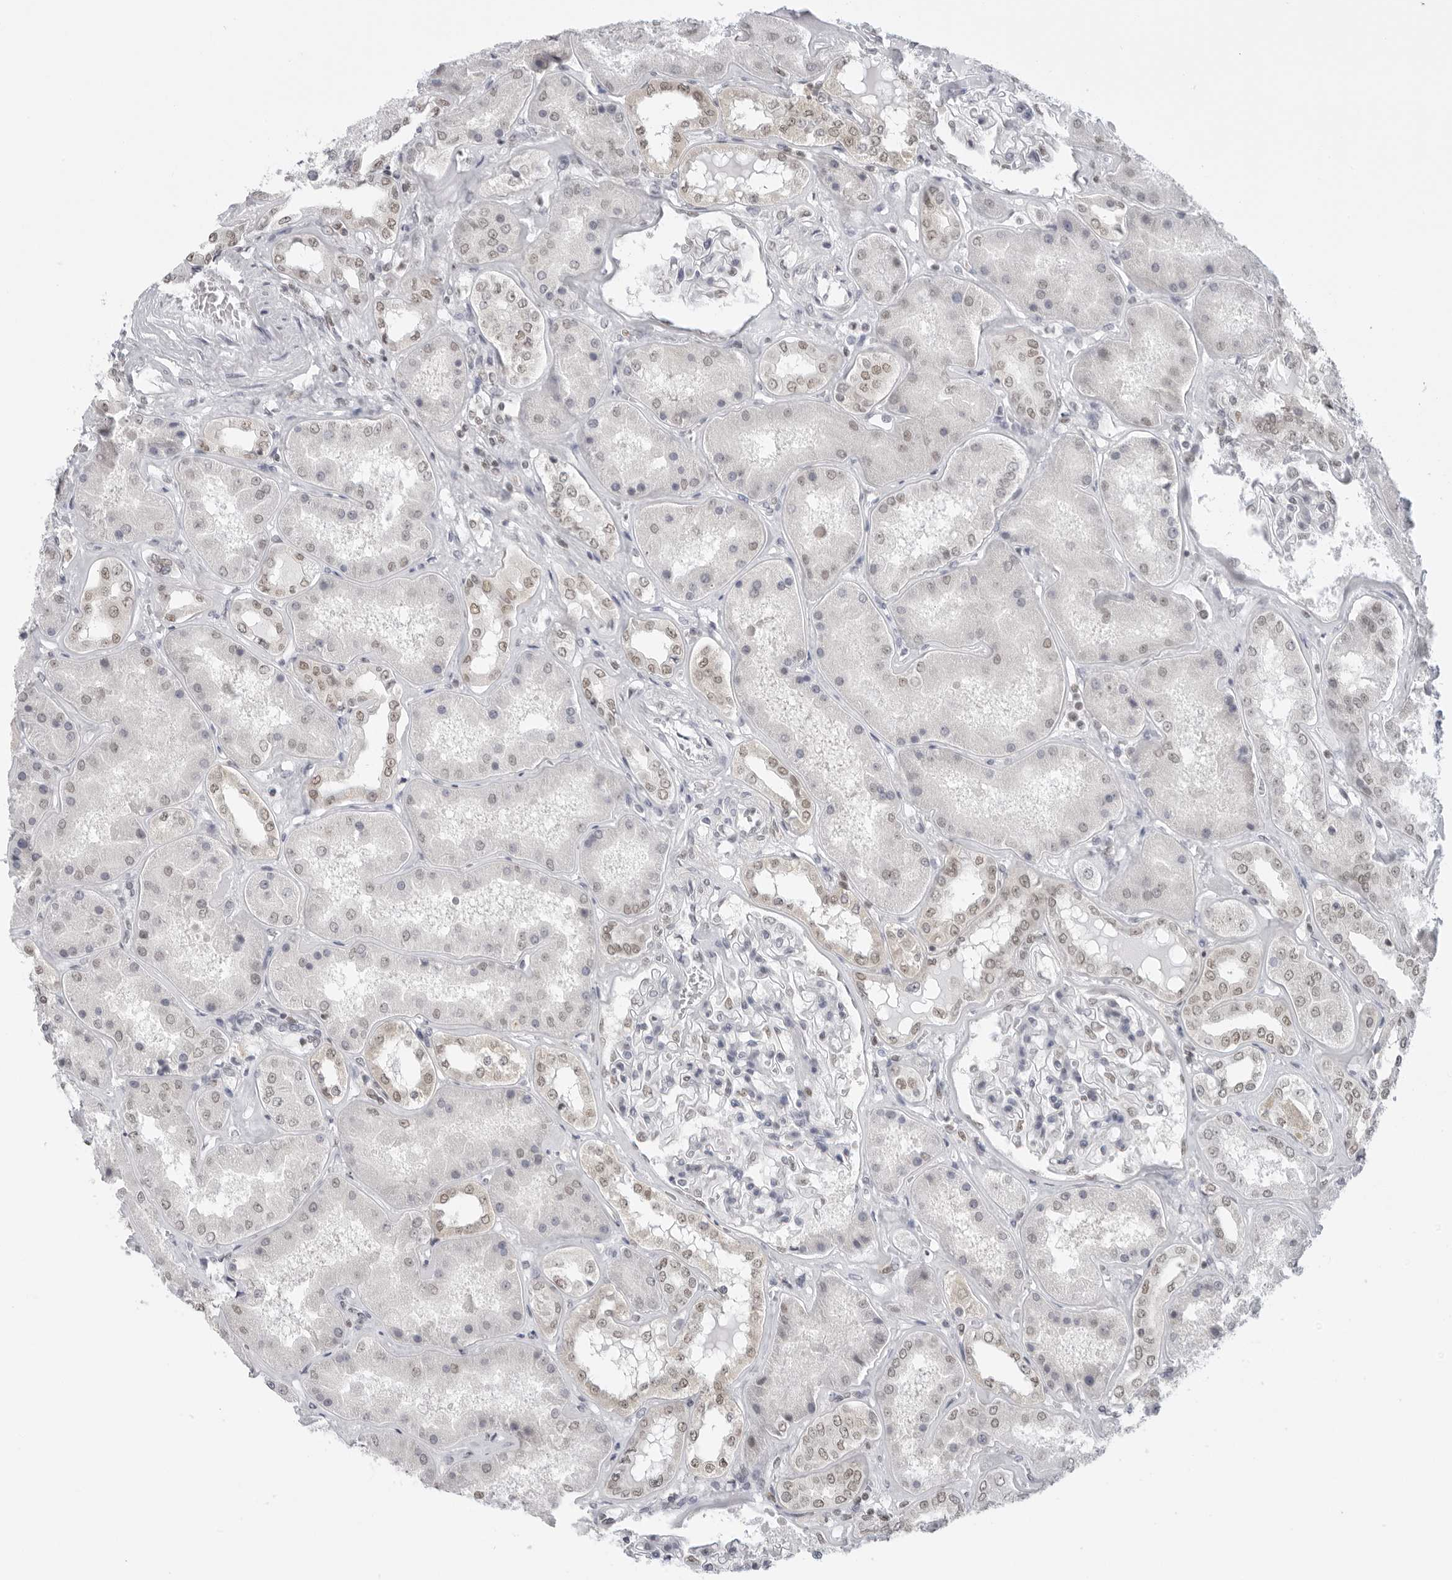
{"staining": {"intensity": "weak", "quantity": "25%-75%", "location": "nuclear"}, "tissue": "kidney", "cell_type": "Cells in glomeruli", "image_type": "normal", "snomed": [{"axis": "morphology", "description": "Normal tissue, NOS"}, {"axis": "topography", "description": "Kidney"}], "caption": "Normal kidney shows weak nuclear positivity in about 25%-75% of cells in glomeruli.", "gene": "RPA2", "patient": {"sex": "female", "age": 56}}